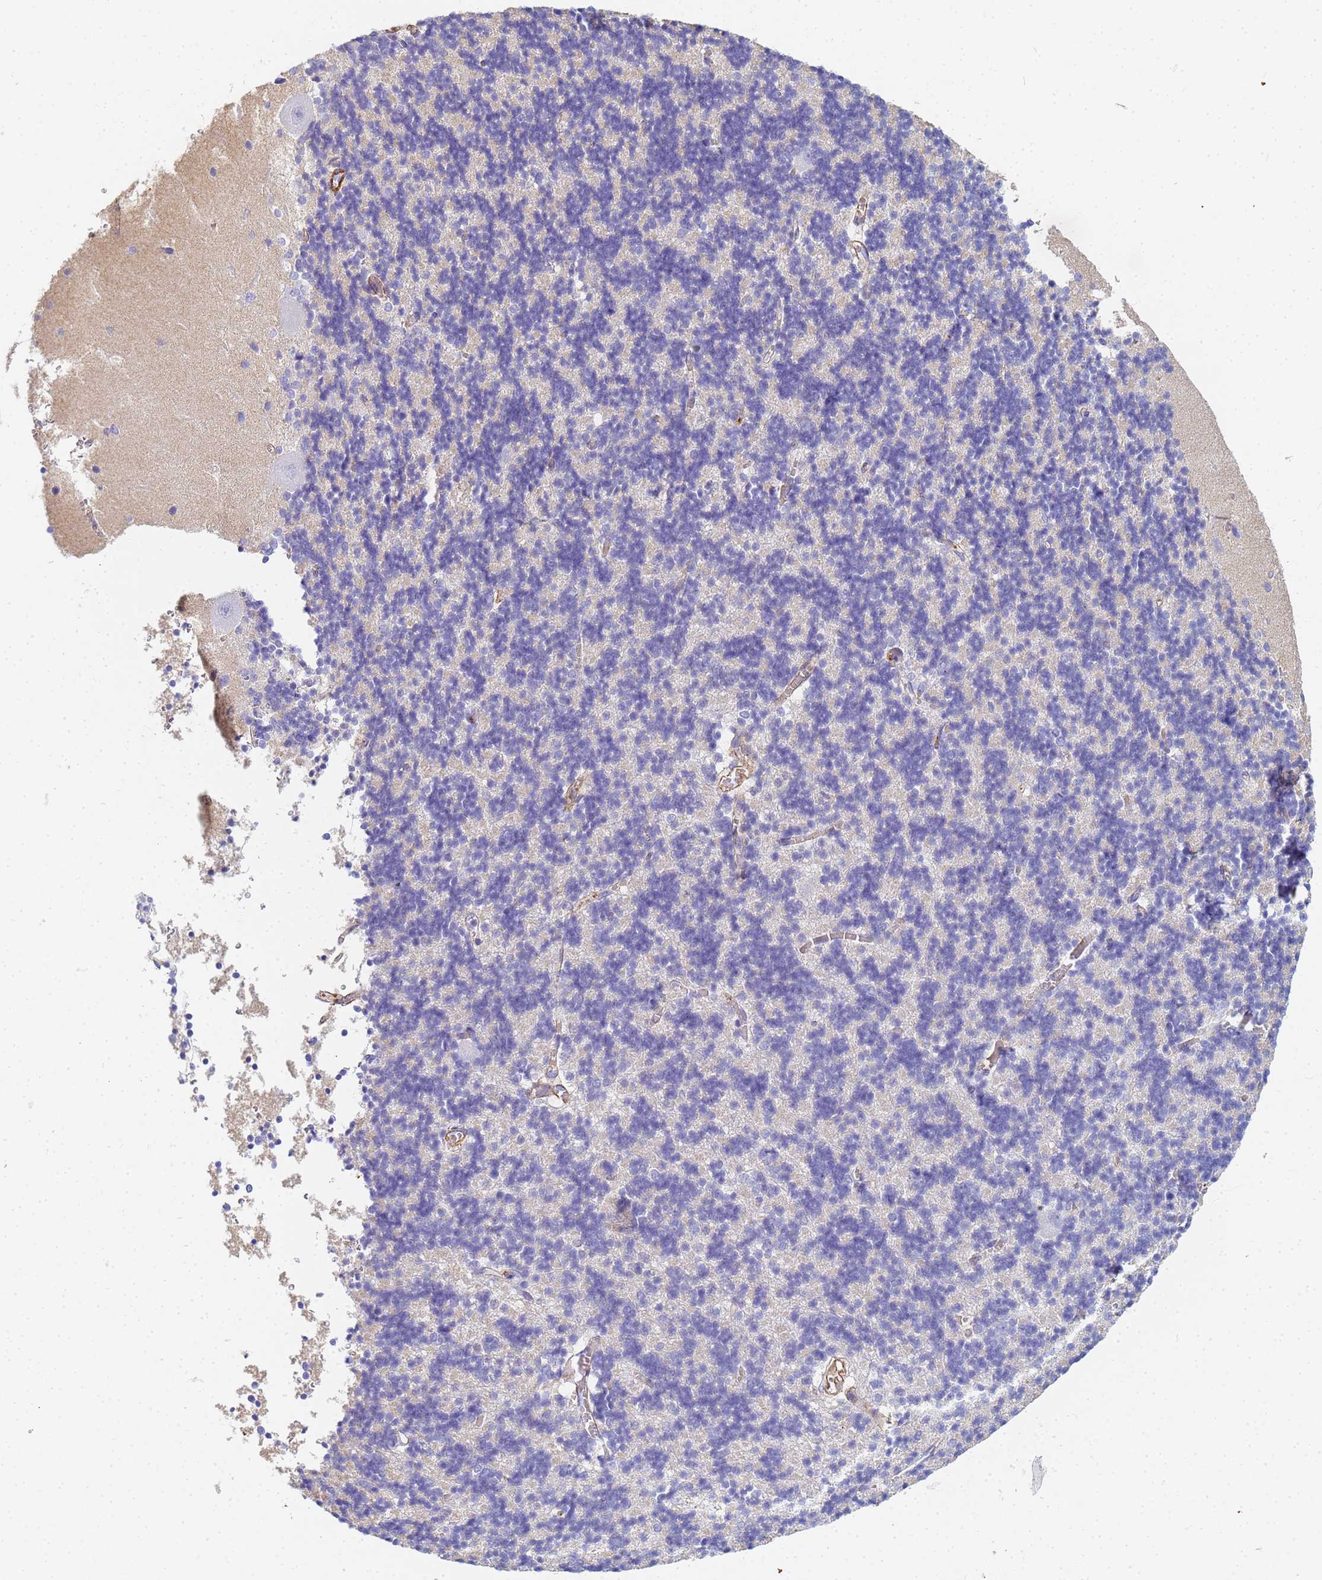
{"staining": {"intensity": "negative", "quantity": "none", "location": "none"}, "tissue": "cerebellum", "cell_type": "Cells in granular layer", "image_type": "normal", "snomed": [{"axis": "morphology", "description": "Normal tissue, NOS"}, {"axis": "topography", "description": "Cerebellum"}], "caption": "A high-resolution photomicrograph shows immunohistochemistry (IHC) staining of benign cerebellum, which shows no significant staining in cells in granular layer. The staining is performed using DAB (3,3'-diaminobenzidine) brown chromogen with nuclei counter-stained in using hematoxylin.", "gene": "TPM1", "patient": {"sex": "male", "age": 37}}